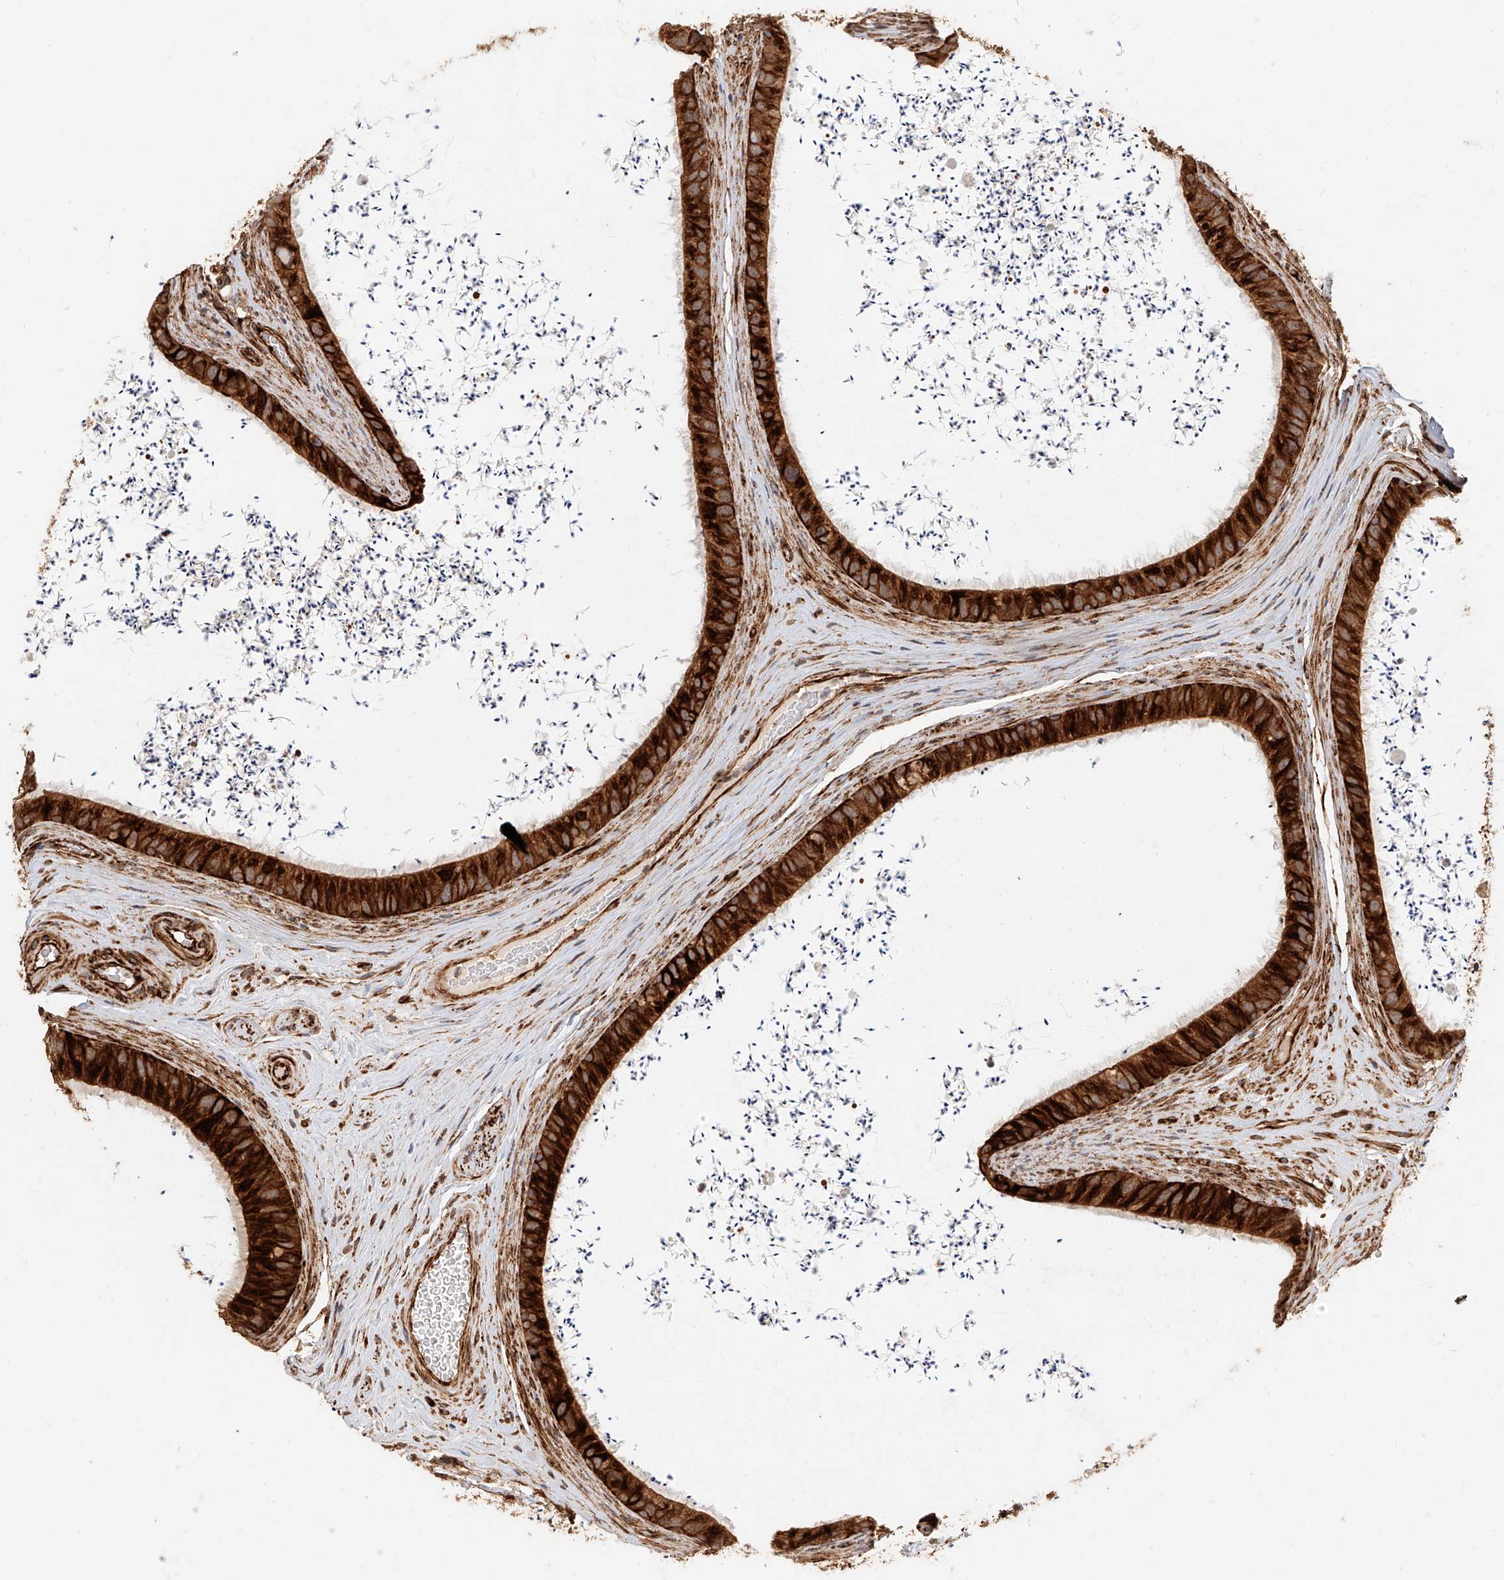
{"staining": {"intensity": "strong", "quantity": ">75%", "location": "cytoplasmic/membranous"}, "tissue": "epididymis", "cell_type": "Glandular cells", "image_type": "normal", "snomed": [{"axis": "morphology", "description": "Normal tissue, NOS"}, {"axis": "topography", "description": "Epididymis, spermatic cord, NOS"}], "caption": "The immunohistochemical stain highlights strong cytoplasmic/membranous positivity in glandular cells of normal epididymis.", "gene": "NAP1L1", "patient": {"sex": "male", "age": 50}}